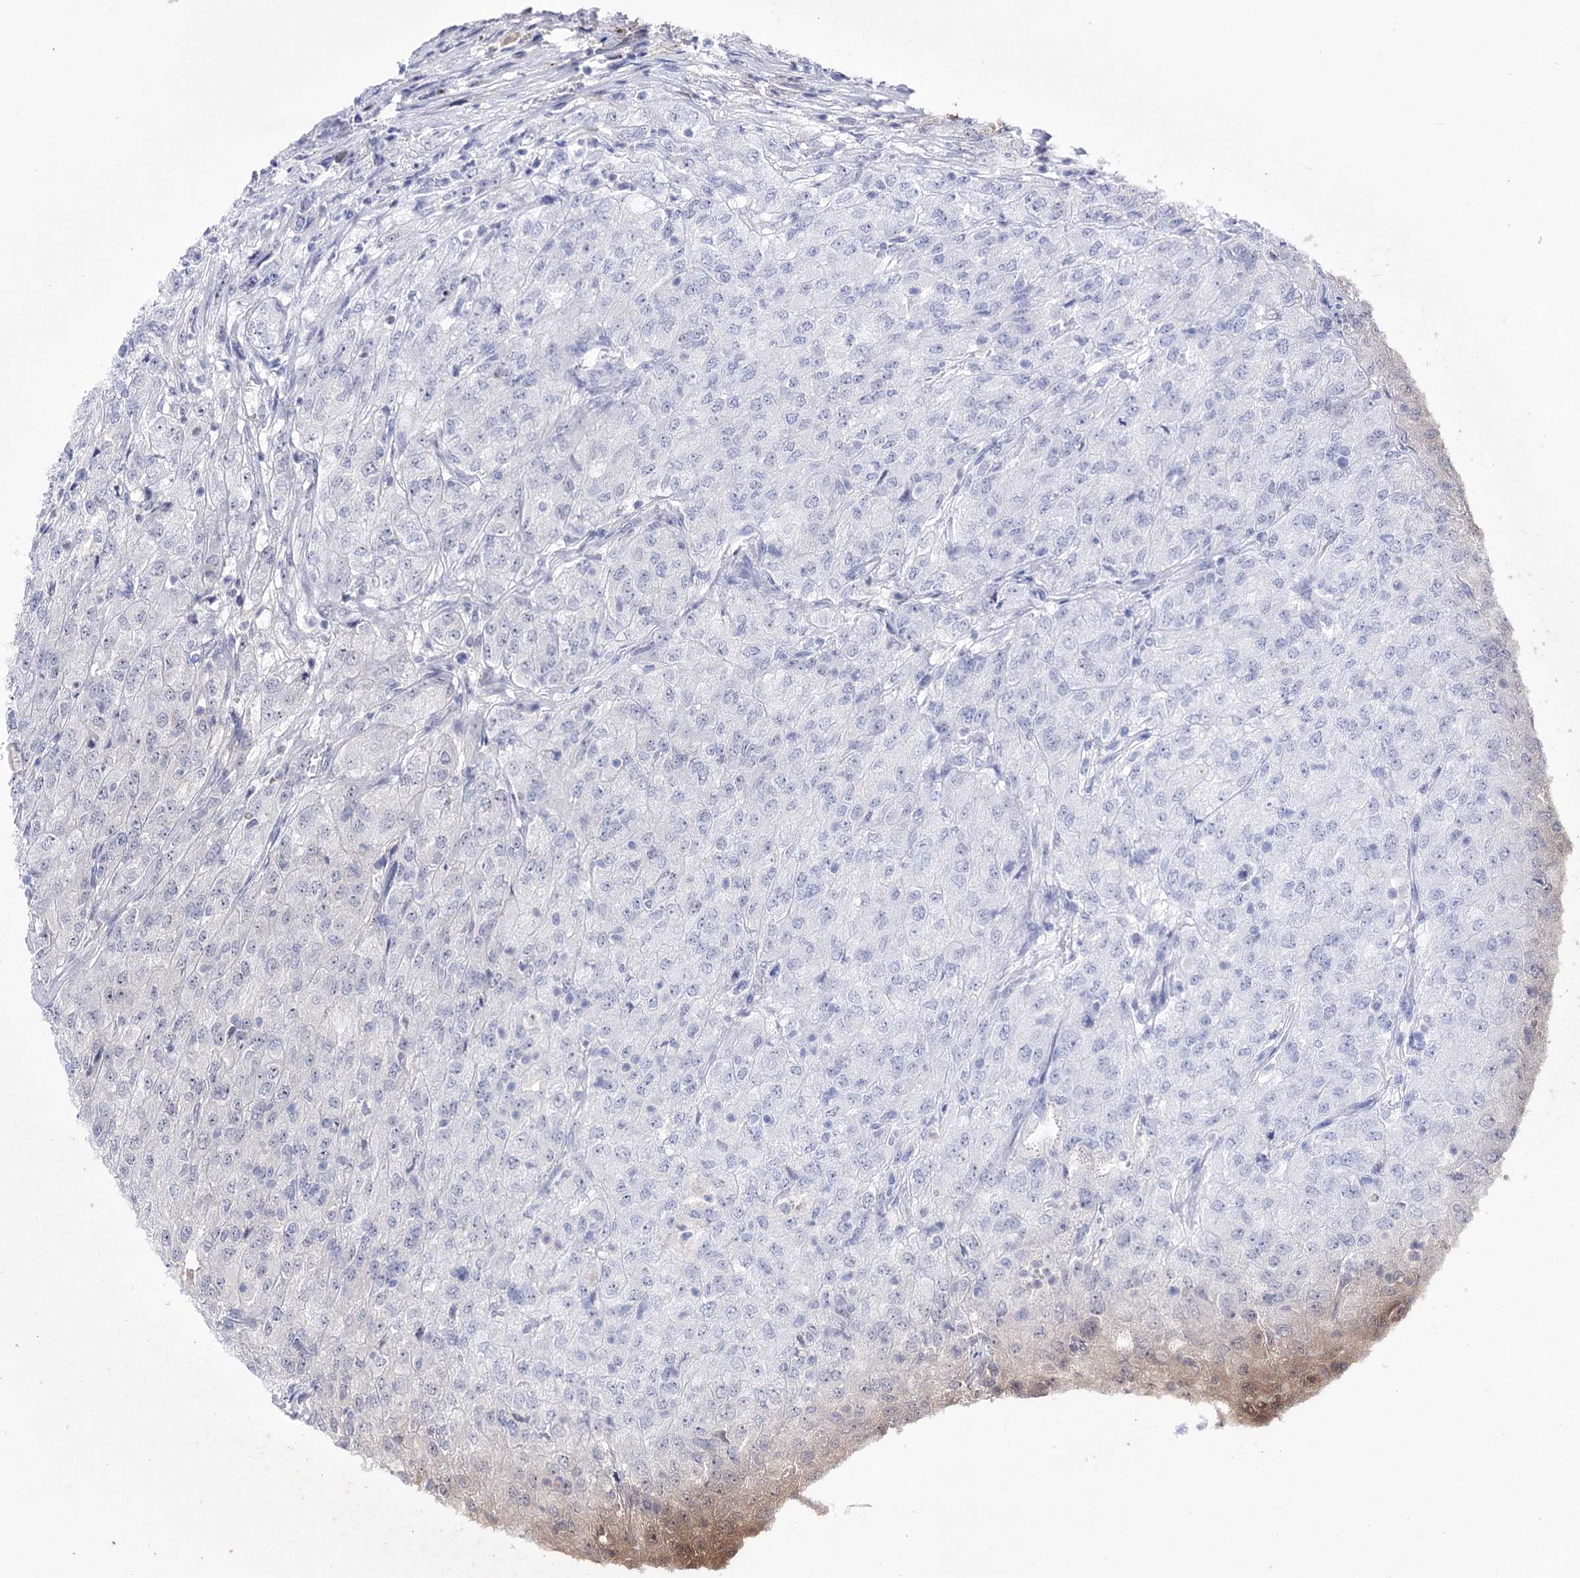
{"staining": {"intensity": "negative", "quantity": "none", "location": "none"}, "tissue": "renal cancer", "cell_type": "Tumor cells", "image_type": "cancer", "snomed": [{"axis": "morphology", "description": "Adenocarcinoma, NOS"}, {"axis": "topography", "description": "Kidney"}], "caption": "This is a histopathology image of immunohistochemistry staining of renal cancer, which shows no expression in tumor cells. (DAB immunohistochemistry visualized using brightfield microscopy, high magnification).", "gene": "PCGF5", "patient": {"sex": "female", "age": 54}}